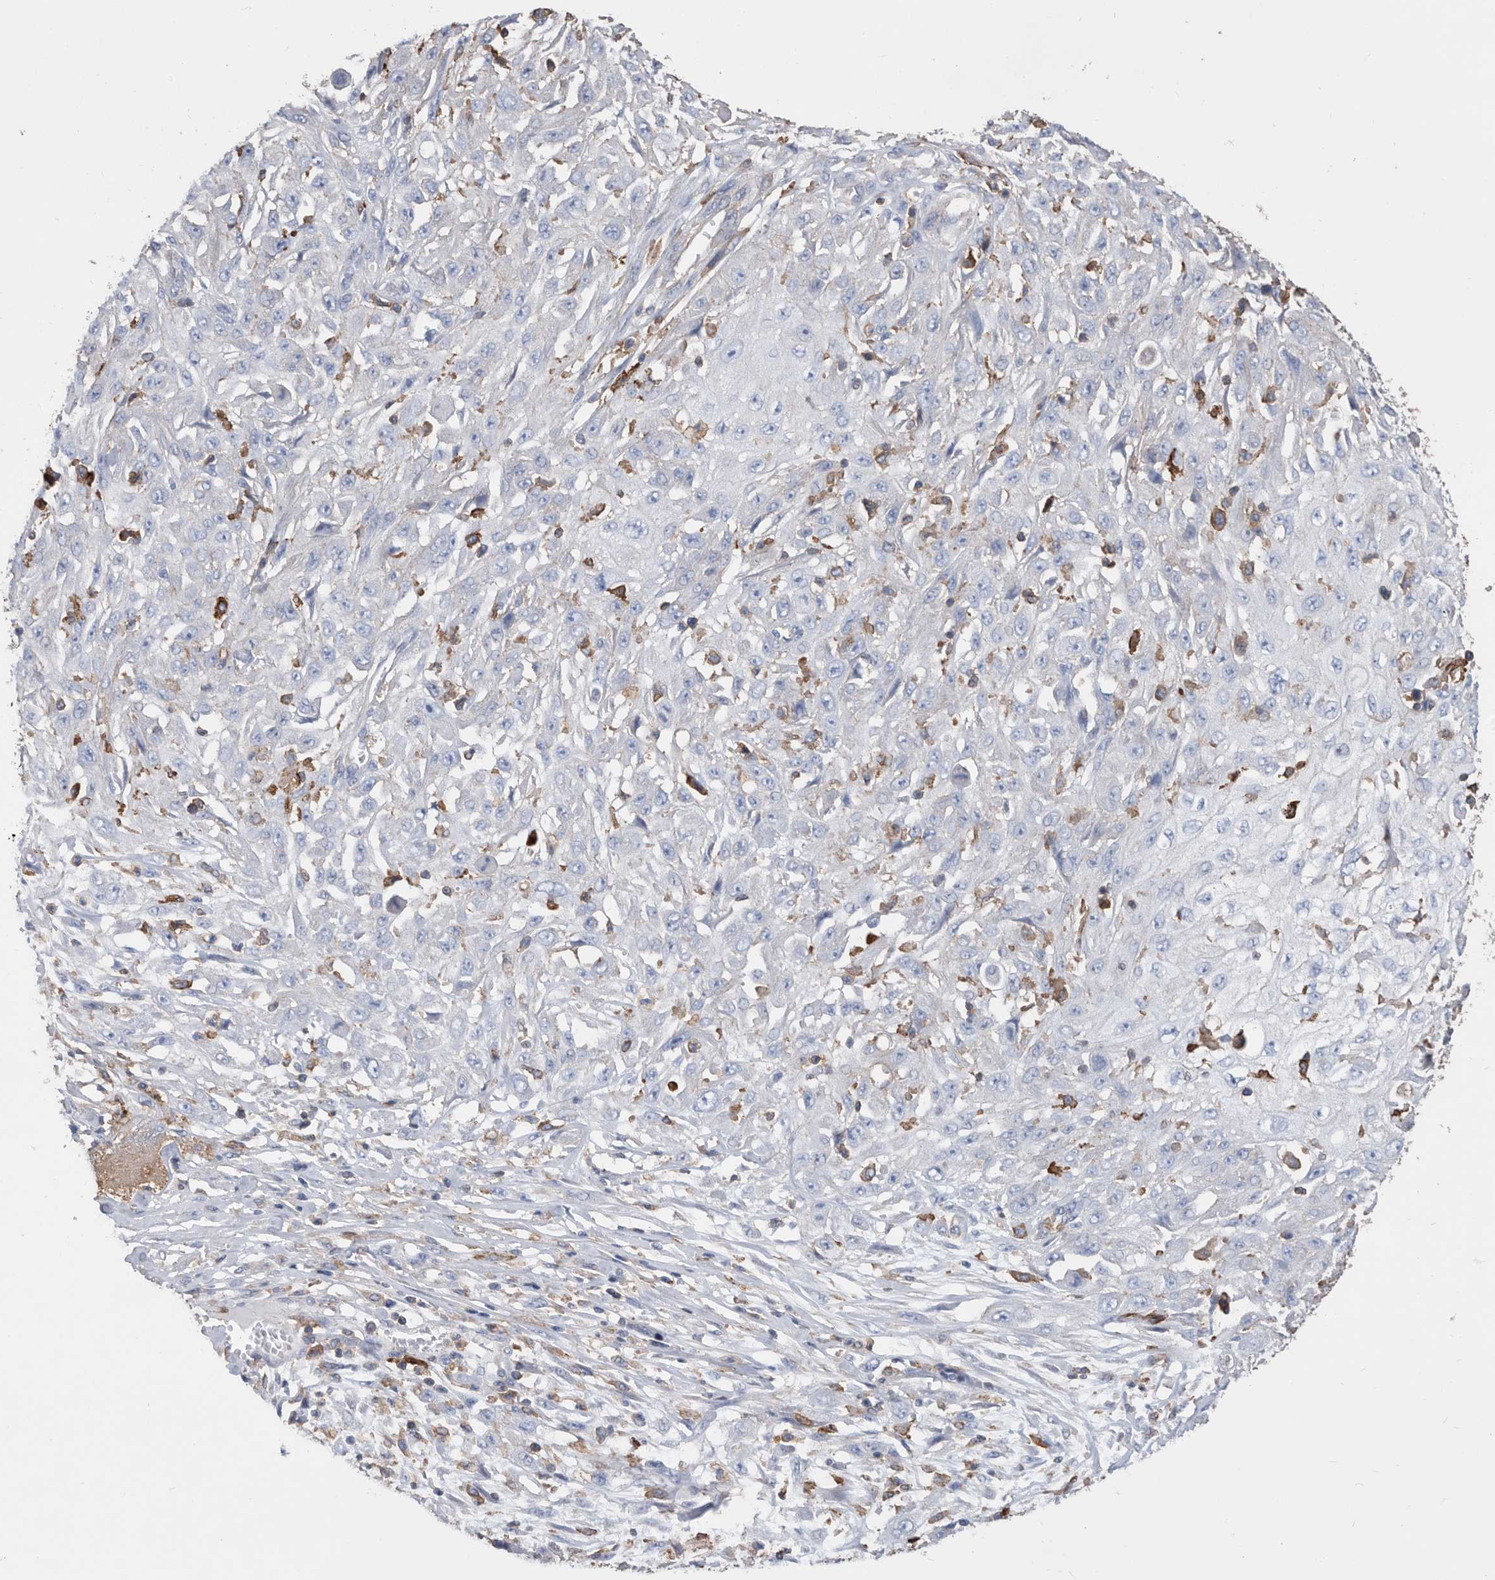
{"staining": {"intensity": "negative", "quantity": "none", "location": "none"}, "tissue": "skin cancer", "cell_type": "Tumor cells", "image_type": "cancer", "snomed": [{"axis": "morphology", "description": "Squamous cell carcinoma, NOS"}, {"axis": "morphology", "description": "Squamous cell carcinoma, metastatic, NOS"}, {"axis": "topography", "description": "Skin"}, {"axis": "topography", "description": "Lymph node"}], "caption": "DAB (3,3'-diaminobenzidine) immunohistochemical staining of human skin squamous cell carcinoma displays no significant staining in tumor cells. Nuclei are stained in blue.", "gene": "MS4A4A", "patient": {"sex": "male", "age": 75}}